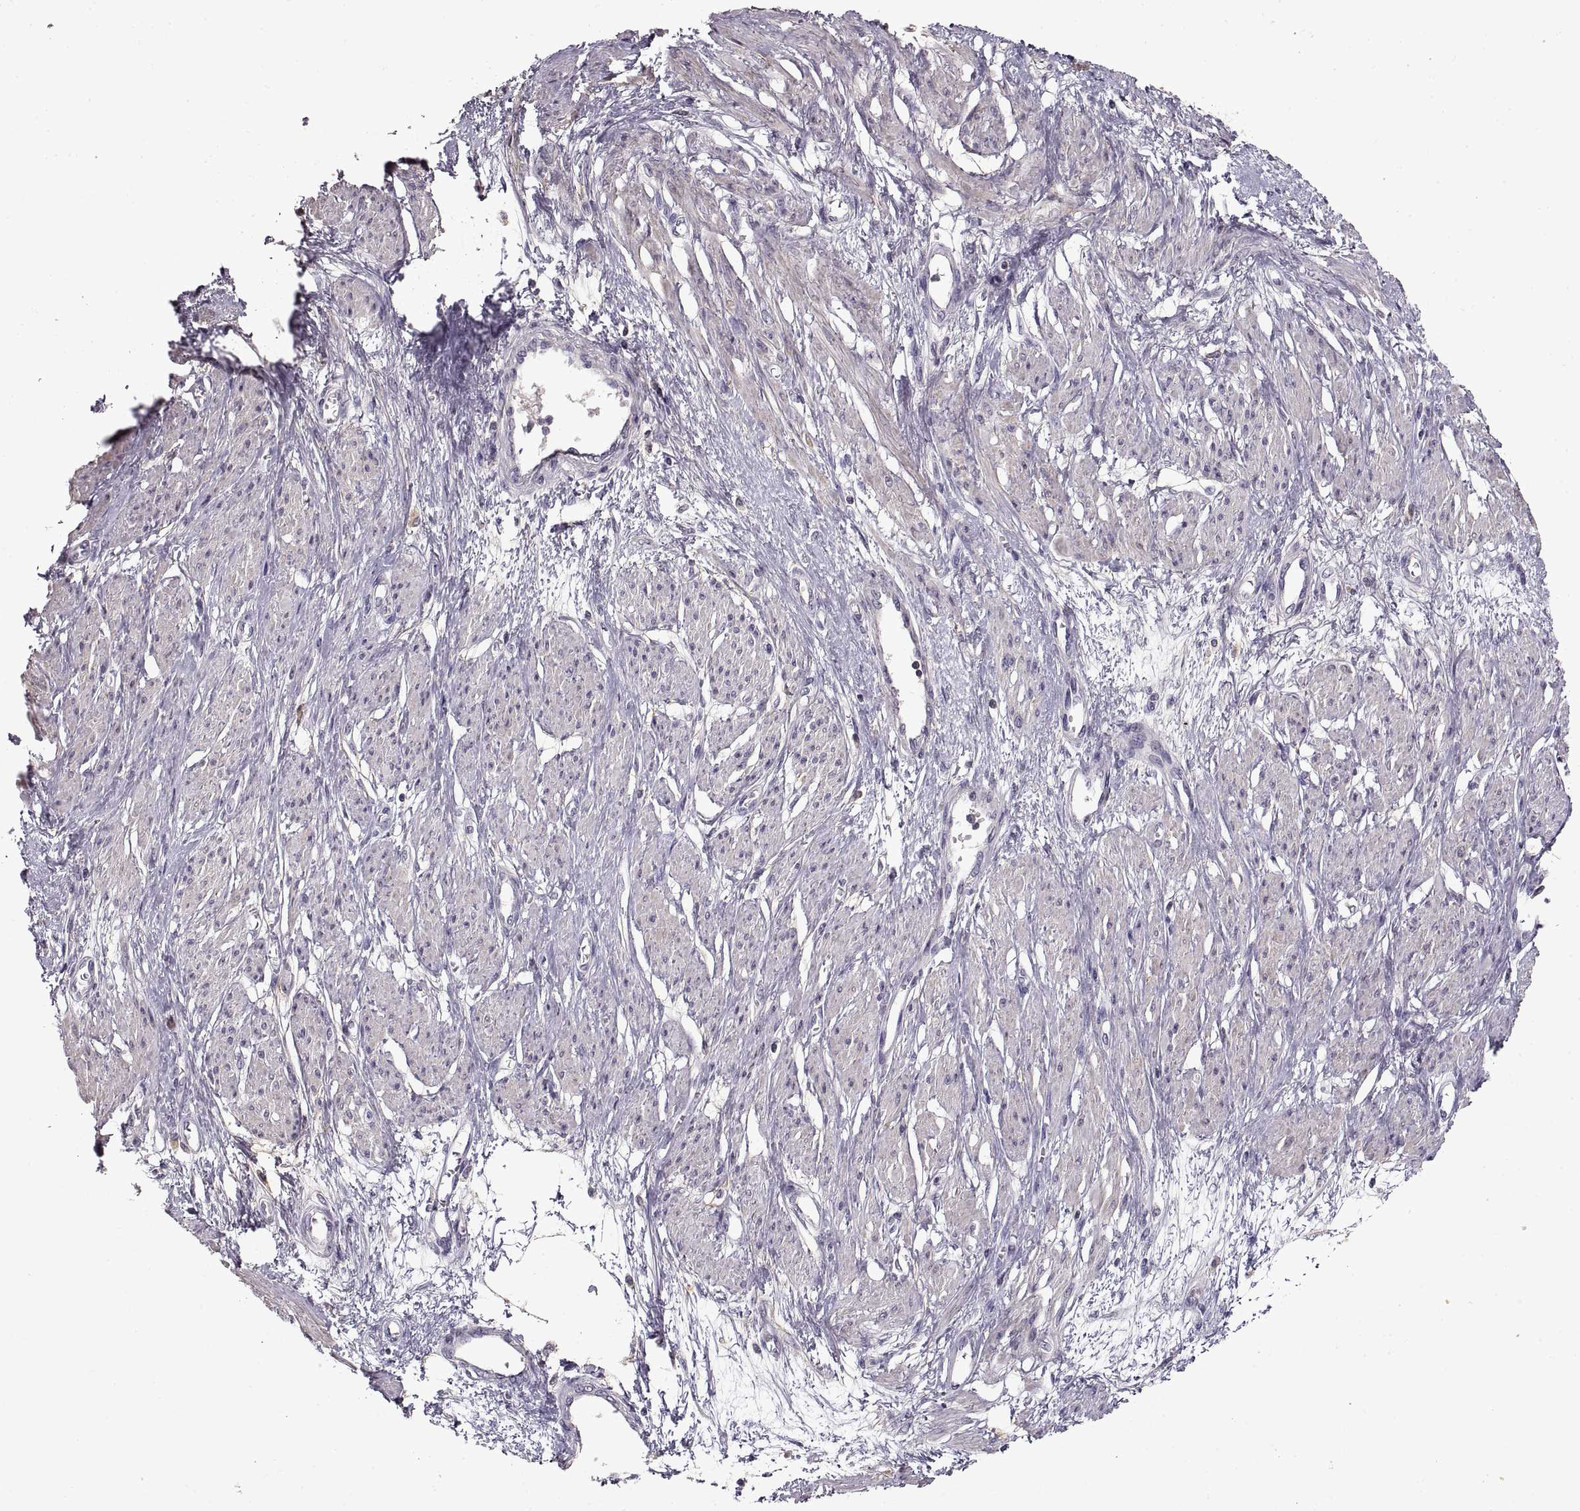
{"staining": {"intensity": "negative", "quantity": "none", "location": "none"}, "tissue": "smooth muscle", "cell_type": "Smooth muscle cells", "image_type": "normal", "snomed": [{"axis": "morphology", "description": "Normal tissue, NOS"}, {"axis": "topography", "description": "Smooth muscle"}, {"axis": "topography", "description": "Uterus"}], "caption": "An image of smooth muscle stained for a protein exhibits no brown staining in smooth muscle cells.", "gene": "ADAM11", "patient": {"sex": "female", "age": 39}}